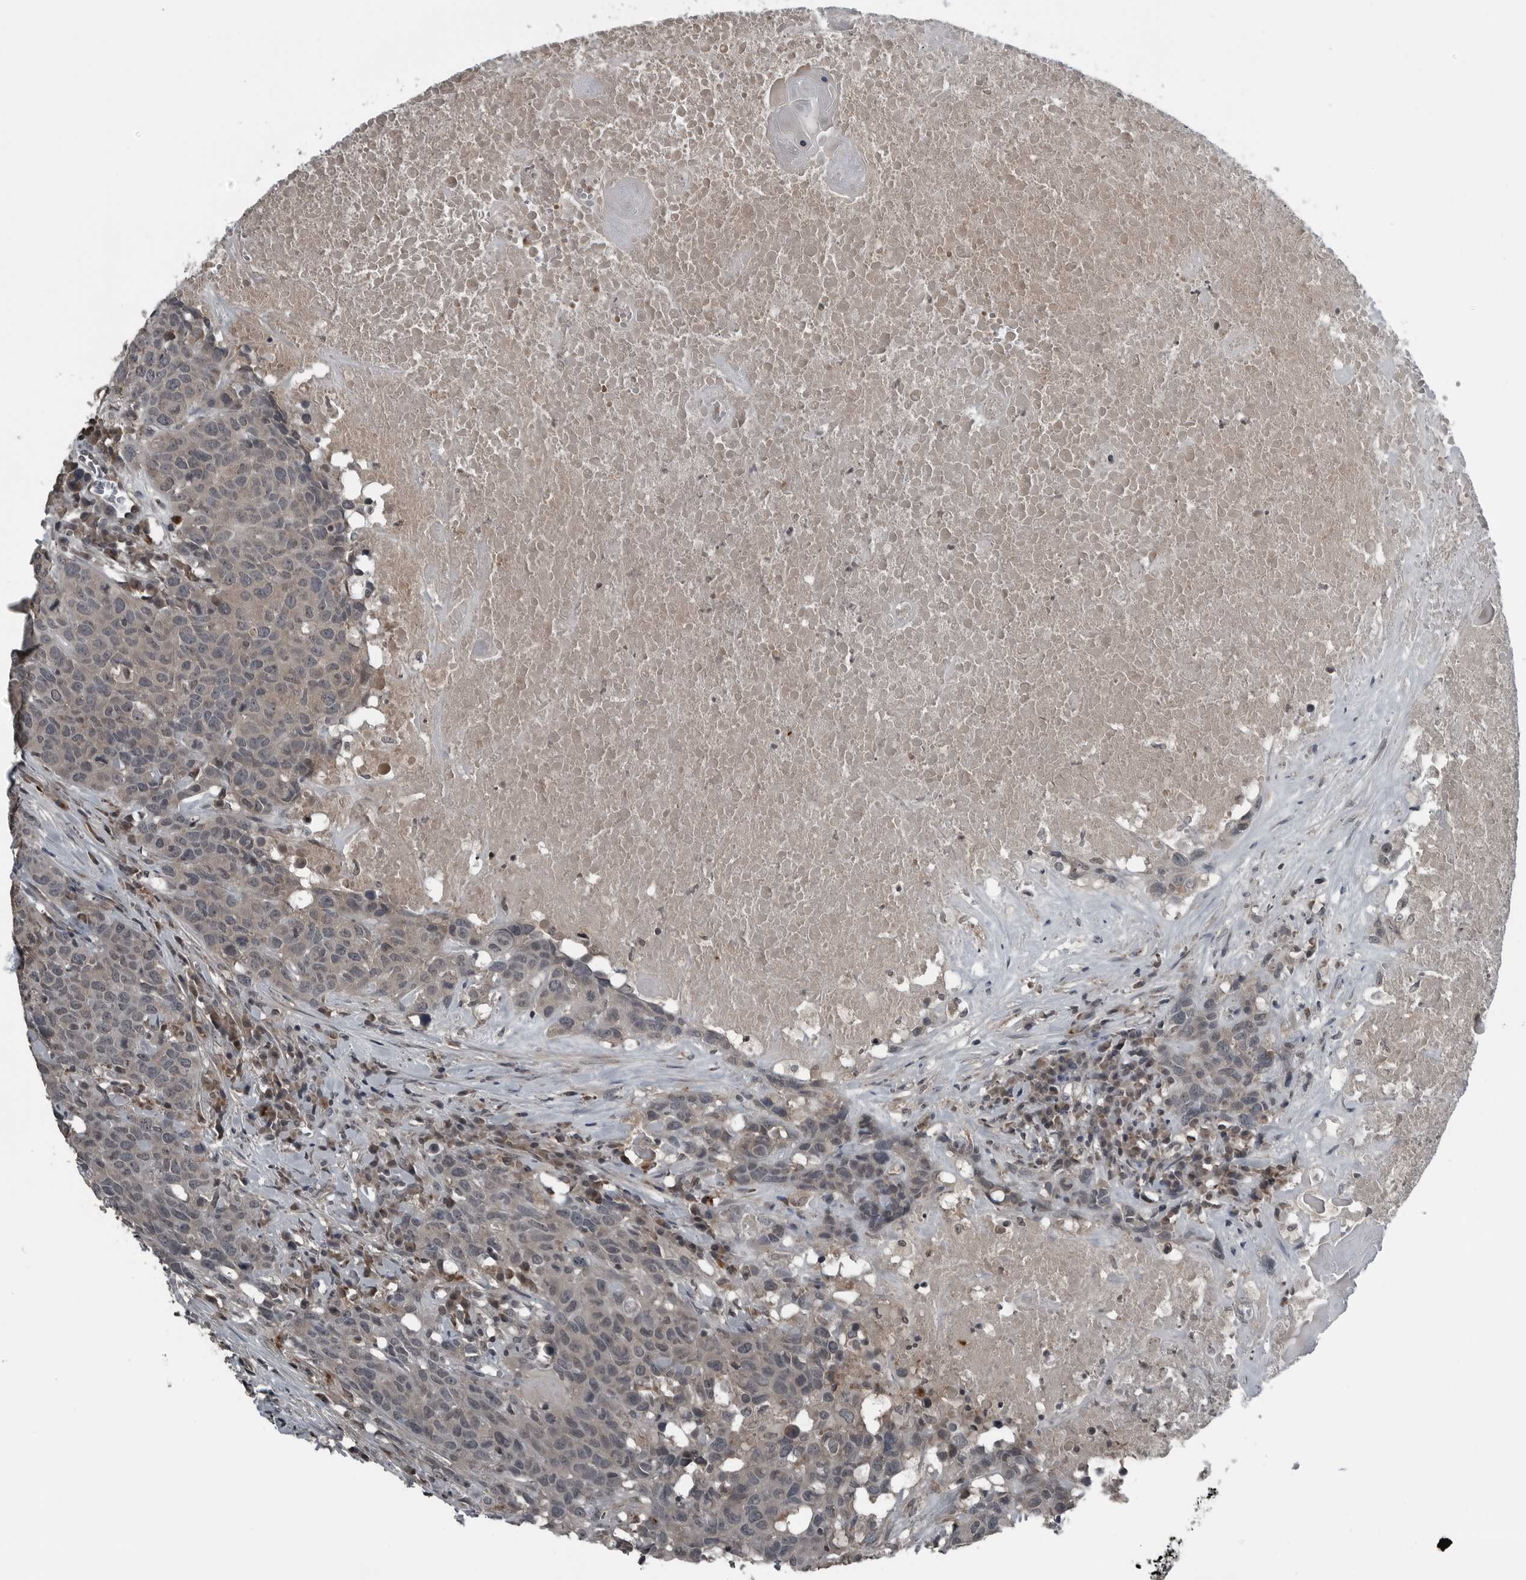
{"staining": {"intensity": "weak", "quantity": ">75%", "location": "cytoplasmic/membranous"}, "tissue": "head and neck cancer", "cell_type": "Tumor cells", "image_type": "cancer", "snomed": [{"axis": "morphology", "description": "Squamous cell carcinoma, NOS"}, {"axis": "topography", "description": "Head-Neck"}], "caption": "IHC staining of head and neck squamous cell carcinoma, which exhibits low levels of weak cytoplasmic/membranous expression in approximately >75% of tumor cells indicating weak cytoplasmic/membranous protein positivity. The staining was performed using DAB (brown) for protein detection and nuclei were counterstained in hematoxylin (blue).", "gene": "GAK", "patient": {"sex": "male", "age": 66}}